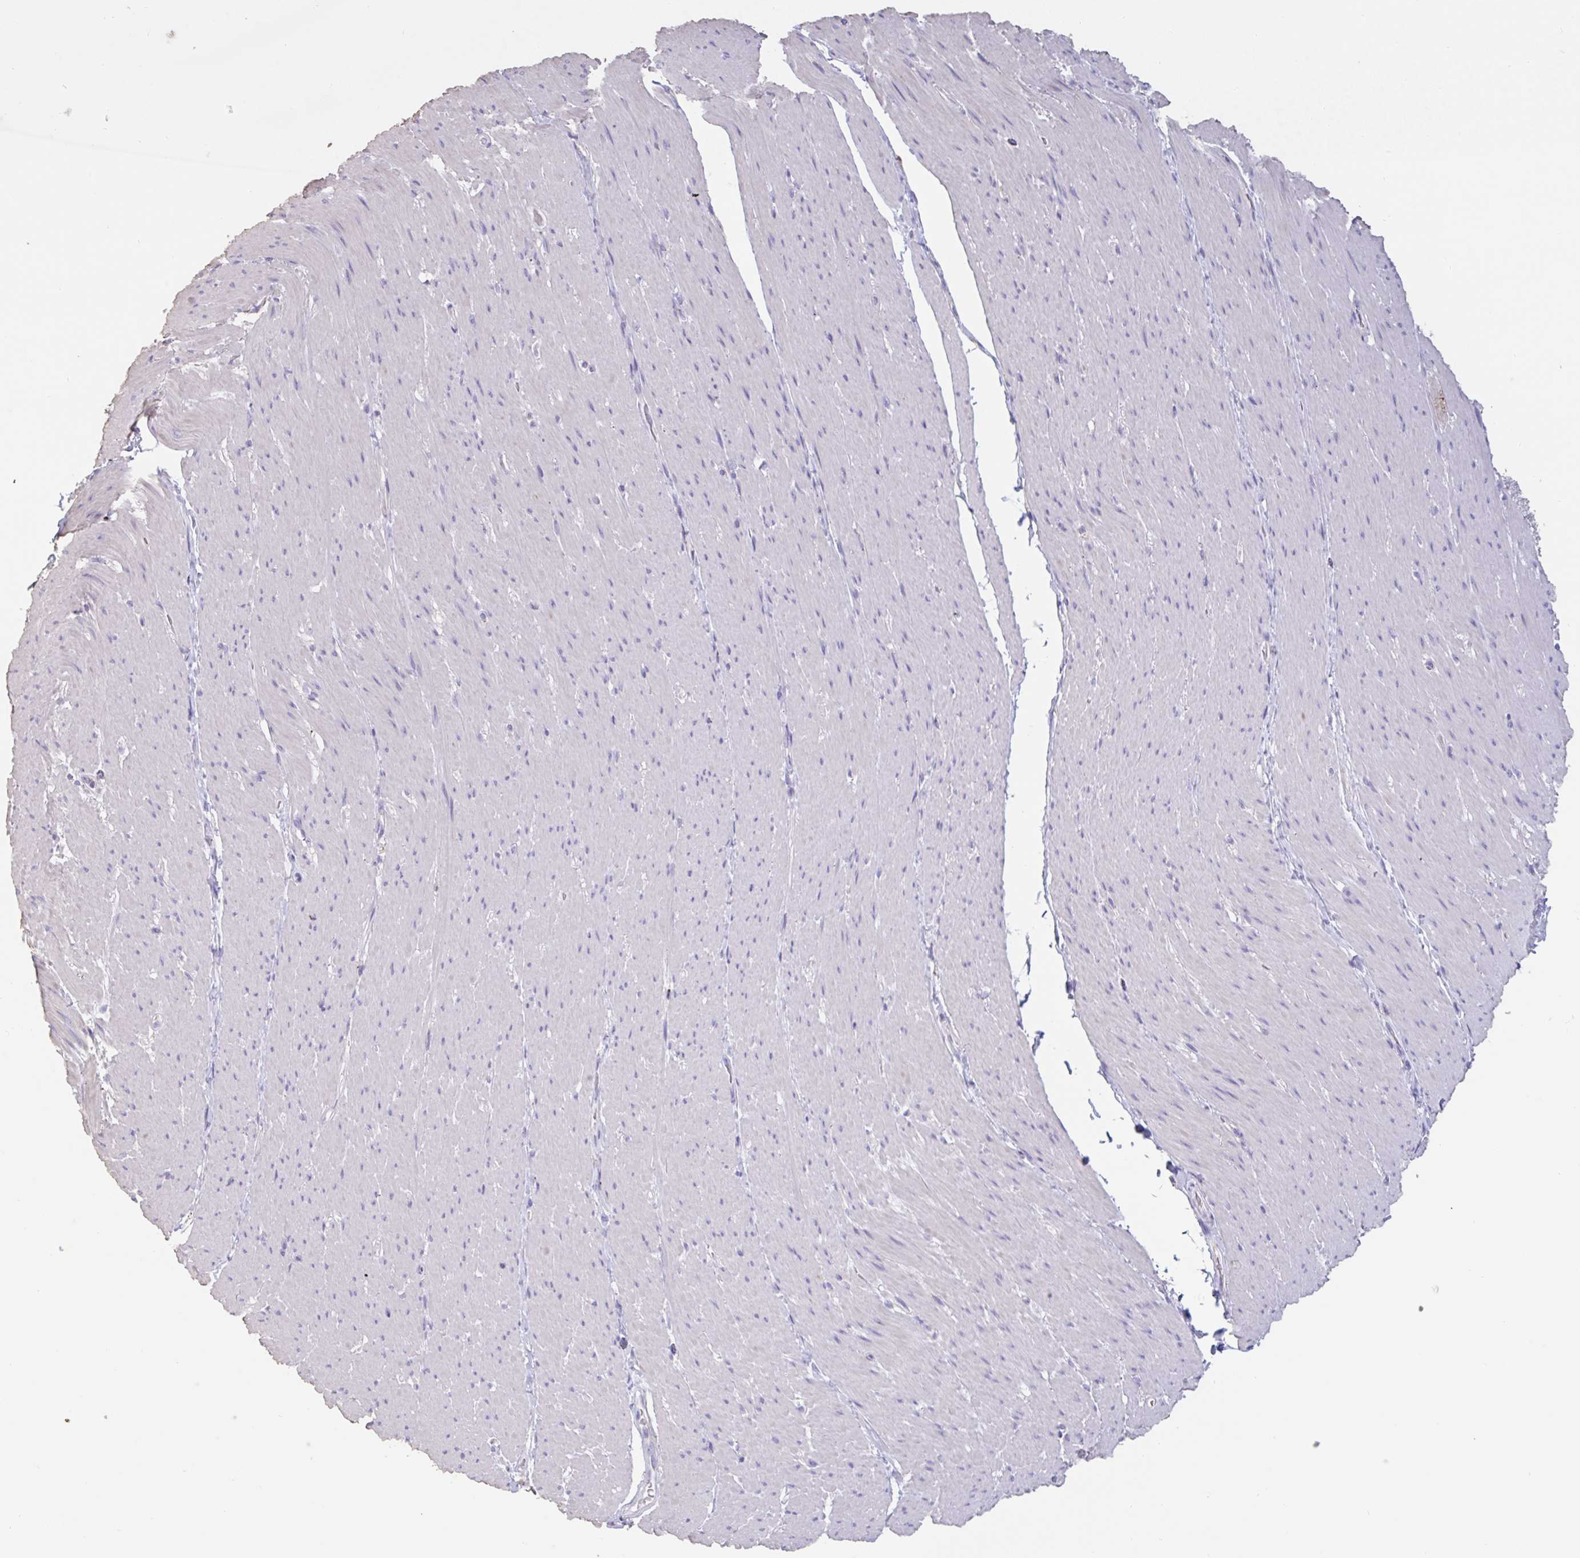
{"staining": {"intensity": "negative", "quantity": "none", "location": "none"}, "tissue": "smooth muscle", "cell_type": "Smooth muscle cells", "image_type": "normal", "snomed": [{"axis": "morphology", "description": "Normal tissue, NOS"}, {"axis": "topography", "description": "Smooth muscle"}, {"axis": "topography", "description": "Rectum"}], "caption": "An immunohistochemistry image of normal smooth muscle is shown. There is no staining in smooth muscle cells of smooth muscle. (Brightfield microscopy of DAB immunohistochemistry (IHC) at high magnification).", "gene": "CHMP5", "patient": {"sex": "male", "age": 53}}